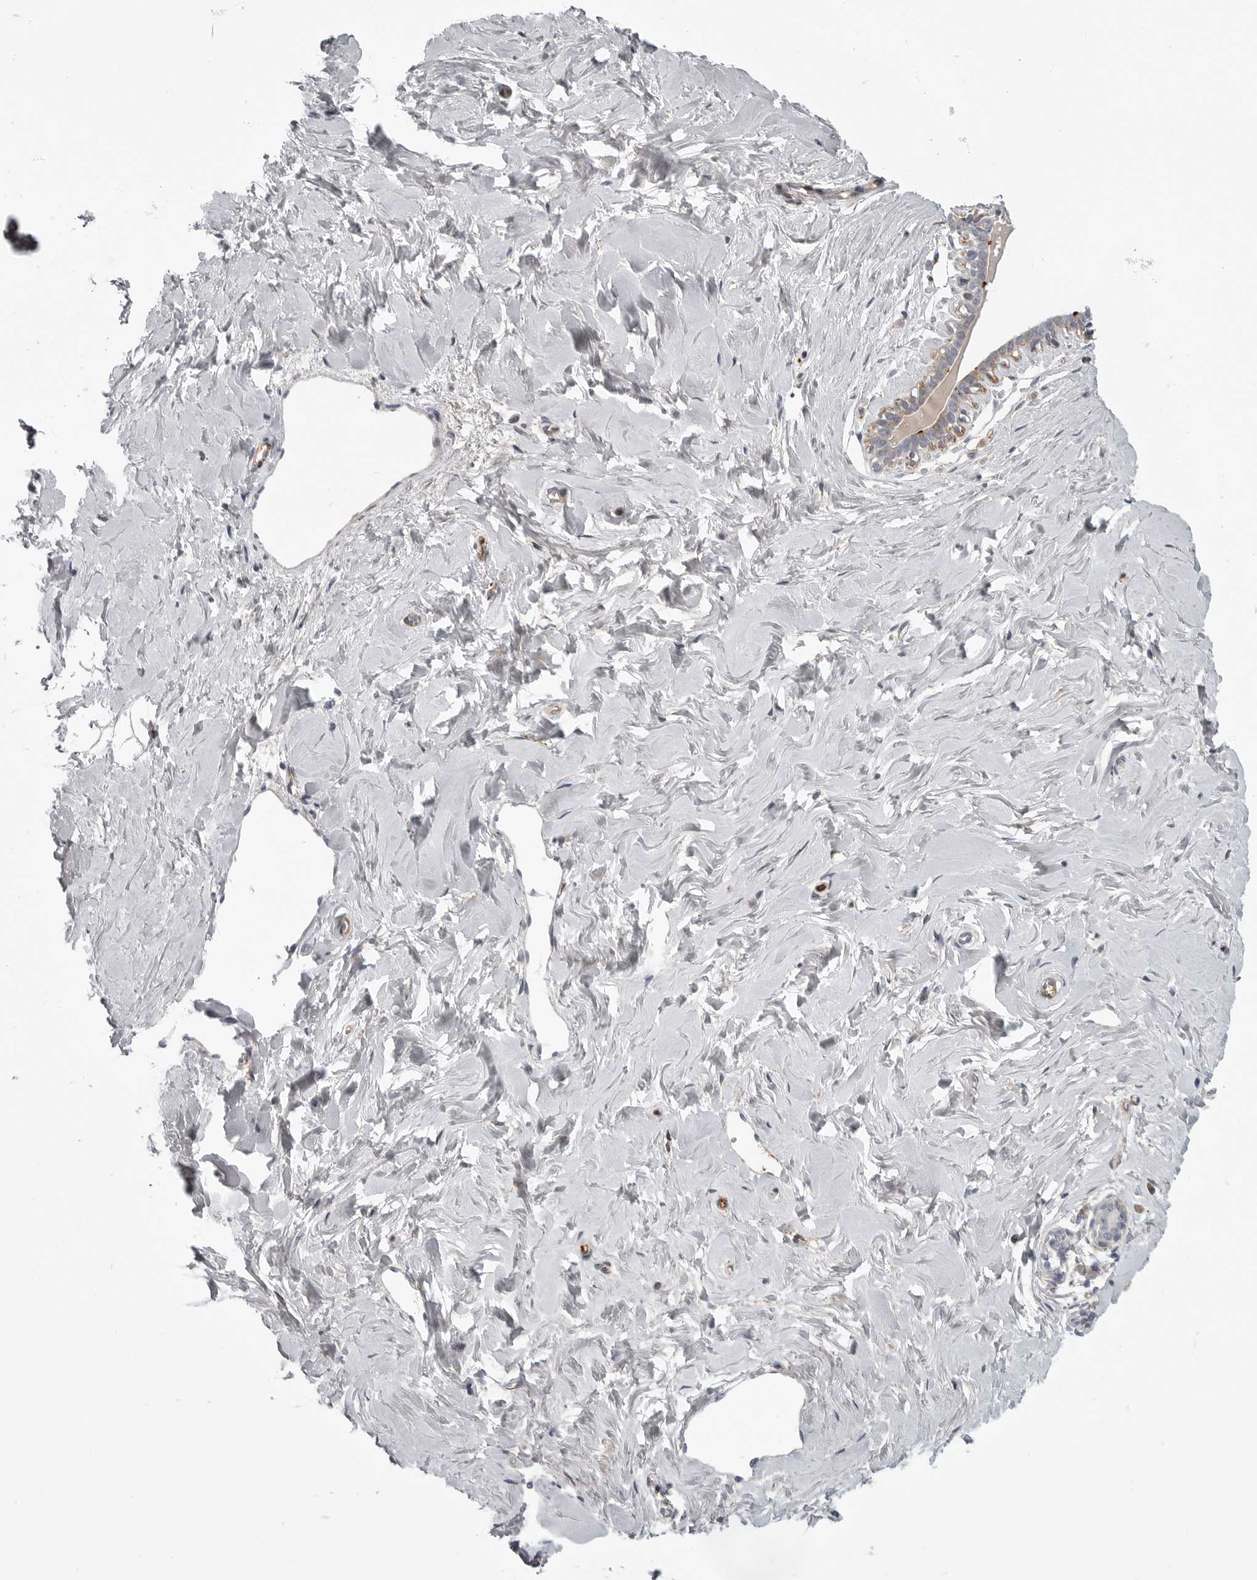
{"staining": {"intensity": "negative", "quantity": "none", "location": "none"}, "tissue": "breast", "cell_type": "Adipocytes", "image_type": "normal", "snomed": [{"axis": "morphology", "description": "Normal tissue, NOS"}, {"axis": "morphology", "description": "Adenoma, NOS"}, {"axis": "topography", "description": "Breast"}], "caption": "Breast stained for a protein using IHC reveals no positivity adipocytes.", "gene": "SERPING1", "patient": {"sex": "female", "age": 23}}